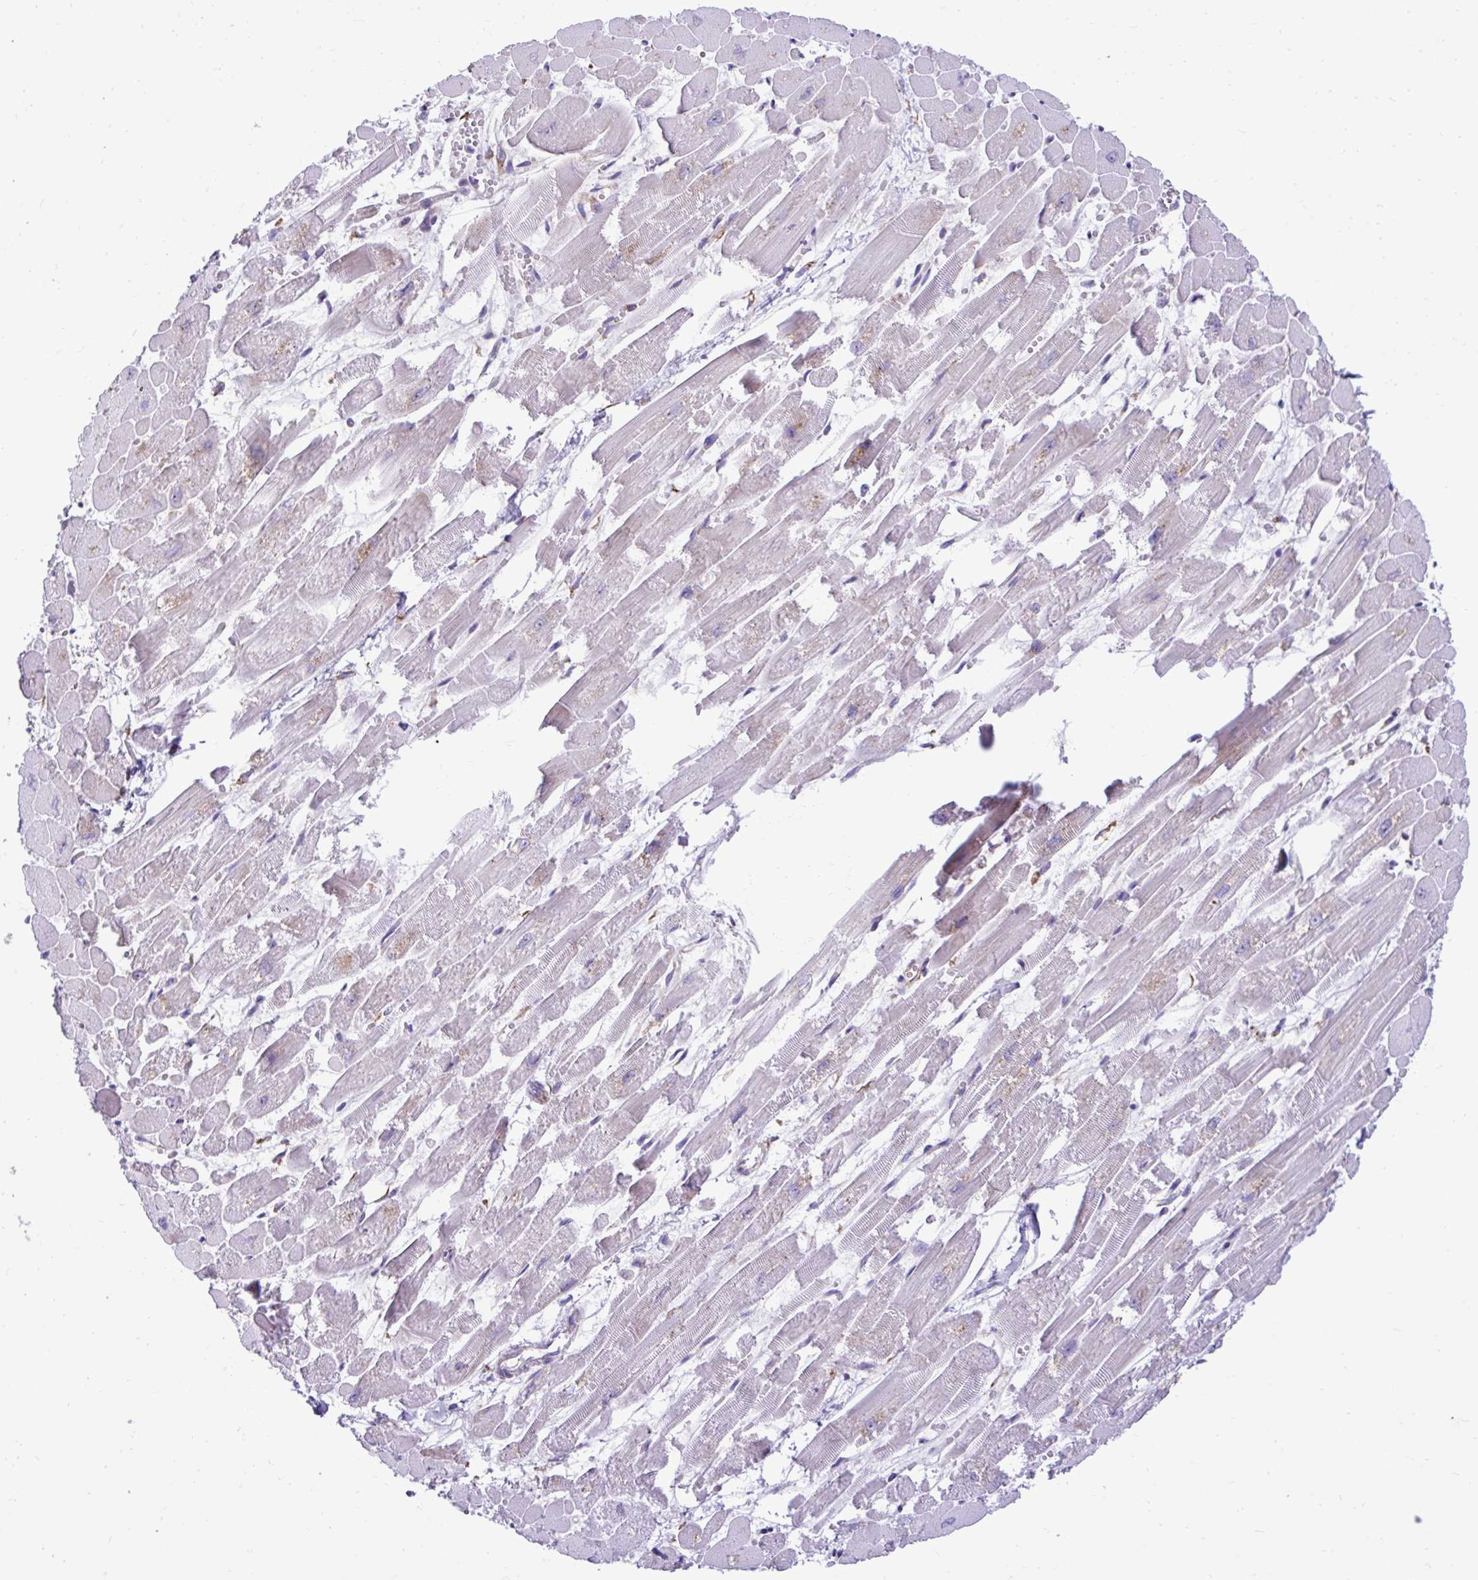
{"staining": {"intensity": "weak", "quantity": "<25%", "location": "cytoplasmic/membranous"}, "tissue": "heart muscle", "cell_type": "Cardiomyocytes", "image_type": "normal", "snomed": [{"axis": "morphology", "description": "Normal tissue, NOS"}, {"axis": "topography", "description": "Heart"}], "caption": "An immunohistochemistry (IHC) image of benign heart muscle is shown. There is no staining in cardiomyocytes of heart muscle.", "gene": "RPL7", "patient": {"sex": "female", "age": 52}}